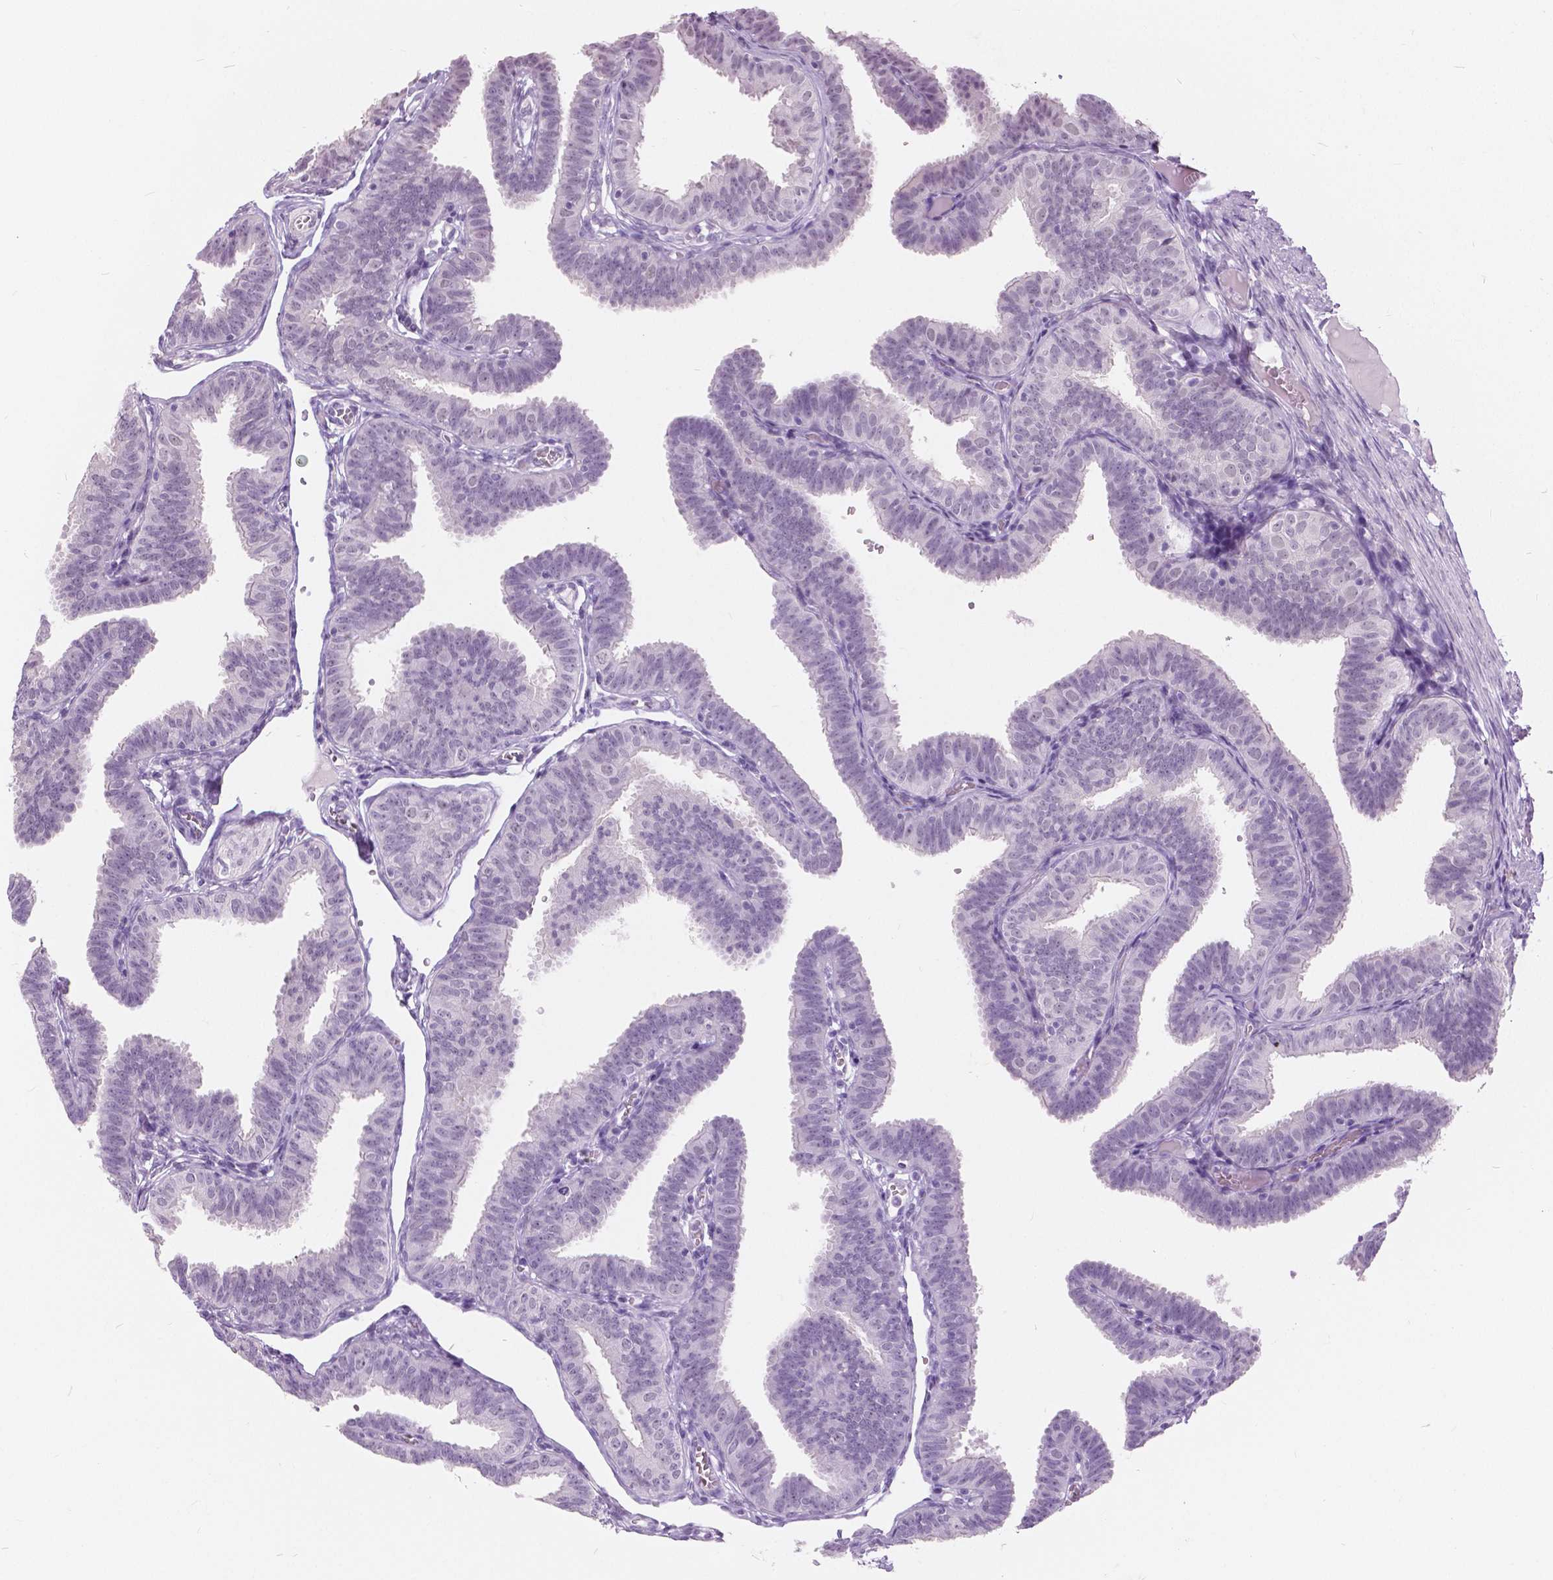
{"staining": {"intensity": "negative", "quantity": "none", "location": "none"}, "tissue": "fallopian tube", "cell_type": "Glandular cells", "image_type": "normal", "snomed": [{"axis": "morphology", "description": "Normal tissue, NOS"}, {"axis": "topography", "description": "Fallopian tube"}], "caption": "IHC histopathology image of unremarkable human fallopian tube stained for a protein (brown), which shows no expression in glandular cells.", "gene": "MYOM1", "patient": {"sex": "female", "age": 25}}